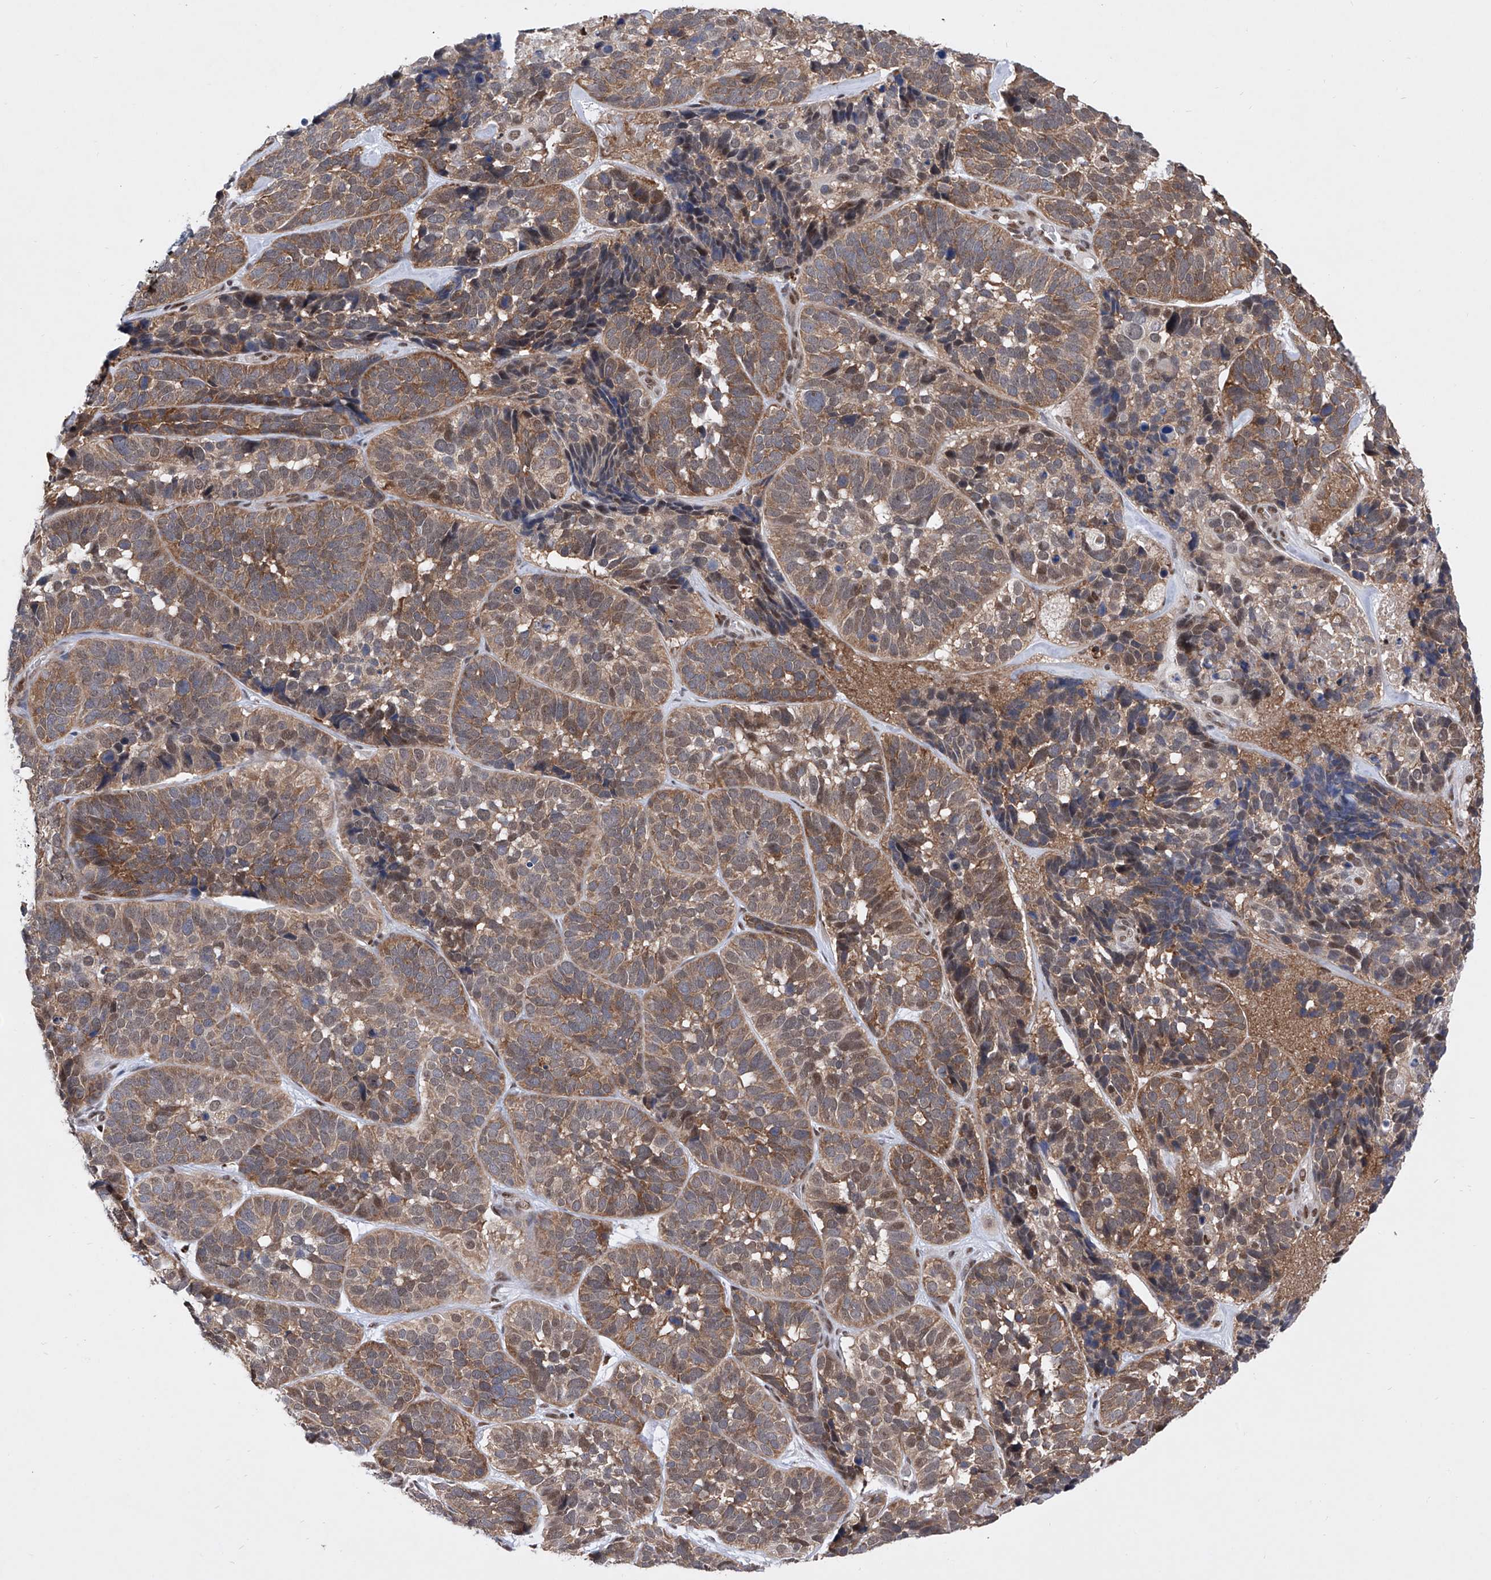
{"staining": {"intensity": "moderate", "quantity": ">75%", "location": "cytoplasmic/membranous,nuclear"}, "tissue": "skin cancer", "cell_type": "Tumor cells", "image_type": "cancer", "snomed": [{"axis": "morphology", "description": "Basal cell carcinoma"}, {"axis": "topography", "description": "Skin"}], "caption": "Basal cell carcinoma (skin) stained for a protein shows moderate cytoplasmic/membranous and nuclear positivity in tumor cells.", "gene": "RAD54L", "patient": {"sex": "male", "age": 62}}